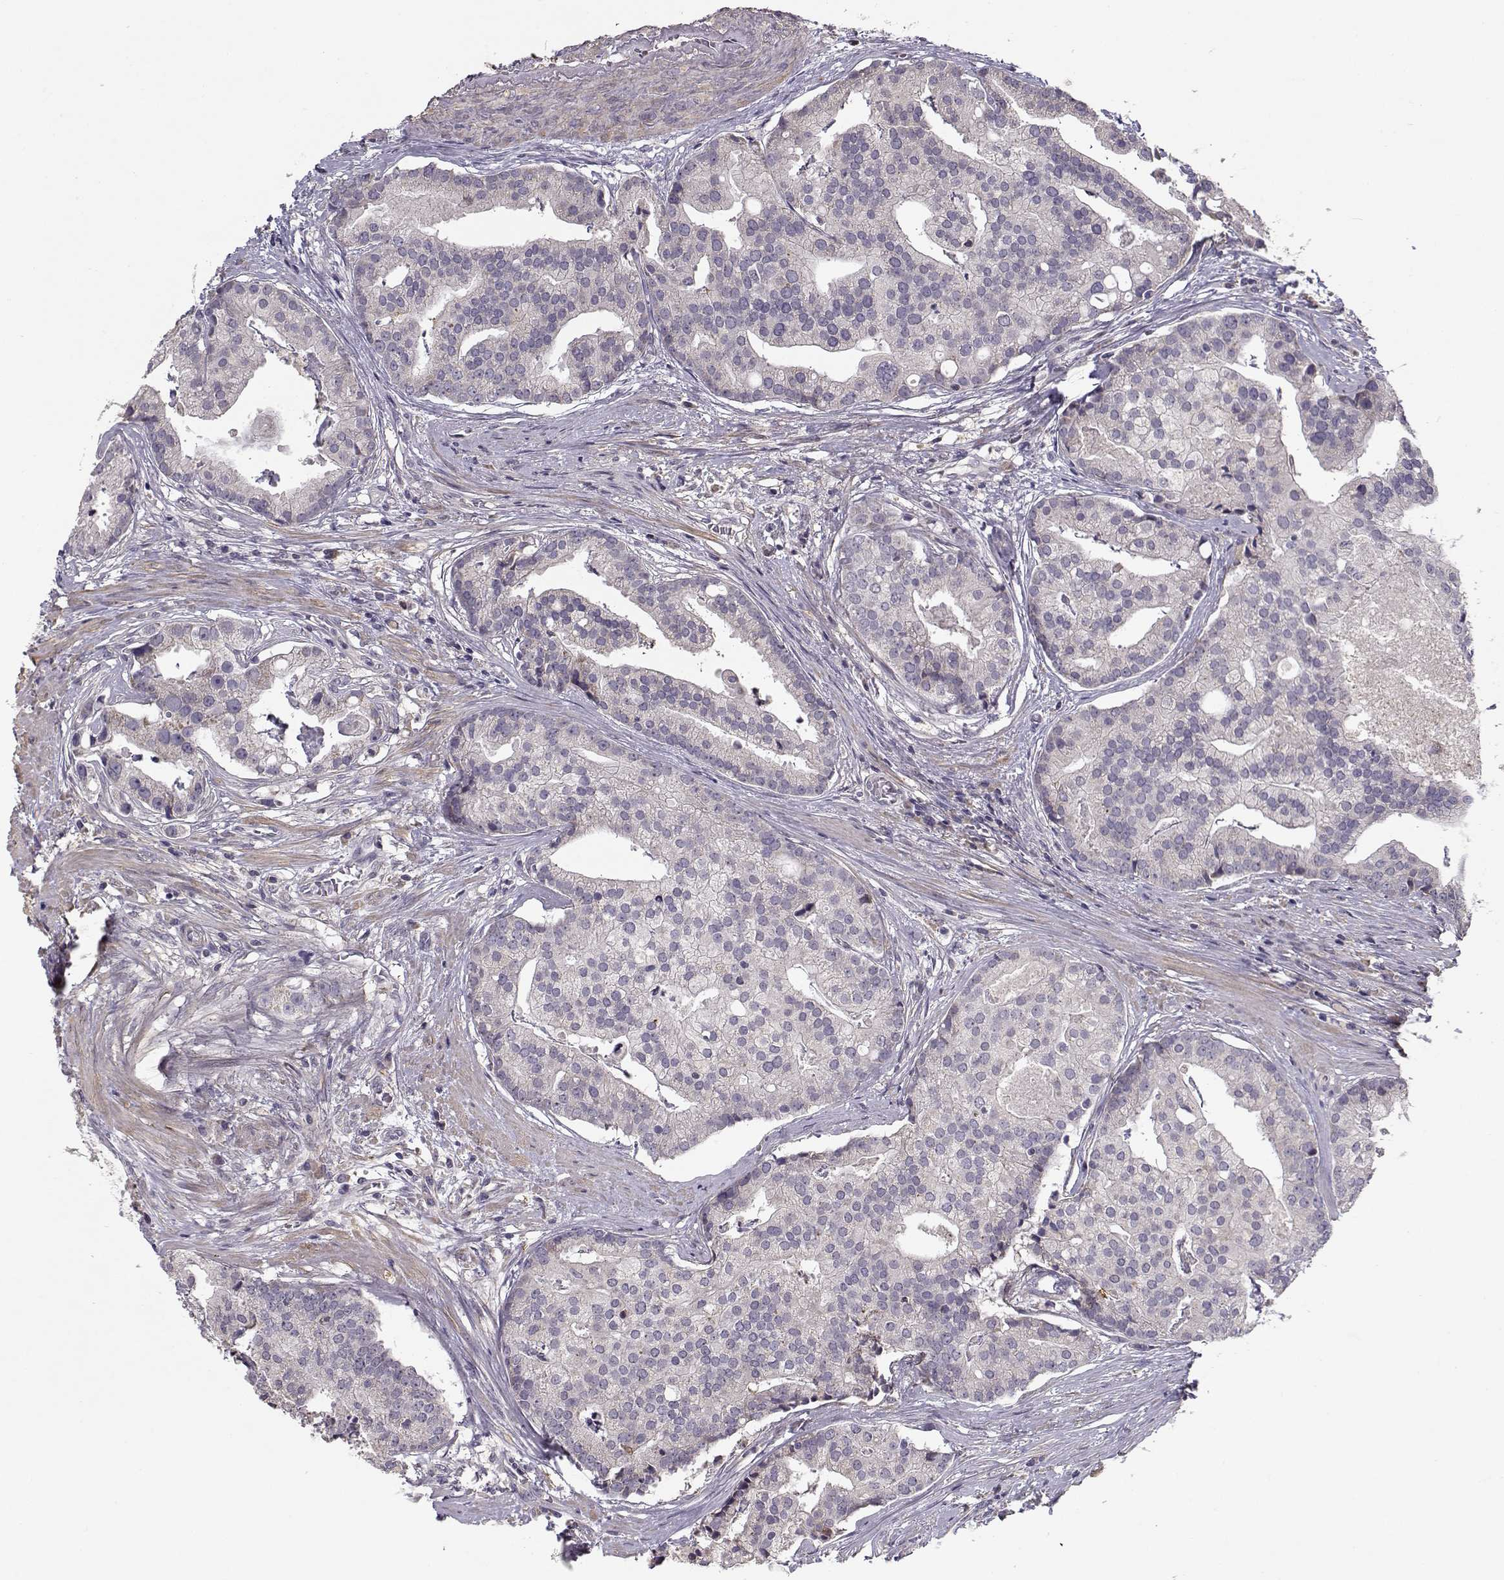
{"staining": {"intensity": "negative", "quantity": "none", "location": "none"}, "tissue": "prostate cancer", "cell_type": "Tumor cells", "image_type": "cancer", "snomed": [{"axis": "morphology", "description": "Adenocarcinoma, NOS"}, {"axis": "topography", "description": "Prostate and seminal vesicle, NOS"}, {"axis": "topography", "description": "Prostate"}], "caption": "A micrograph of human prostate cancer is negative for staining in tumor cells.", "gene": "ENTPD8", "patient": {"sex": "male", "age": 44}}